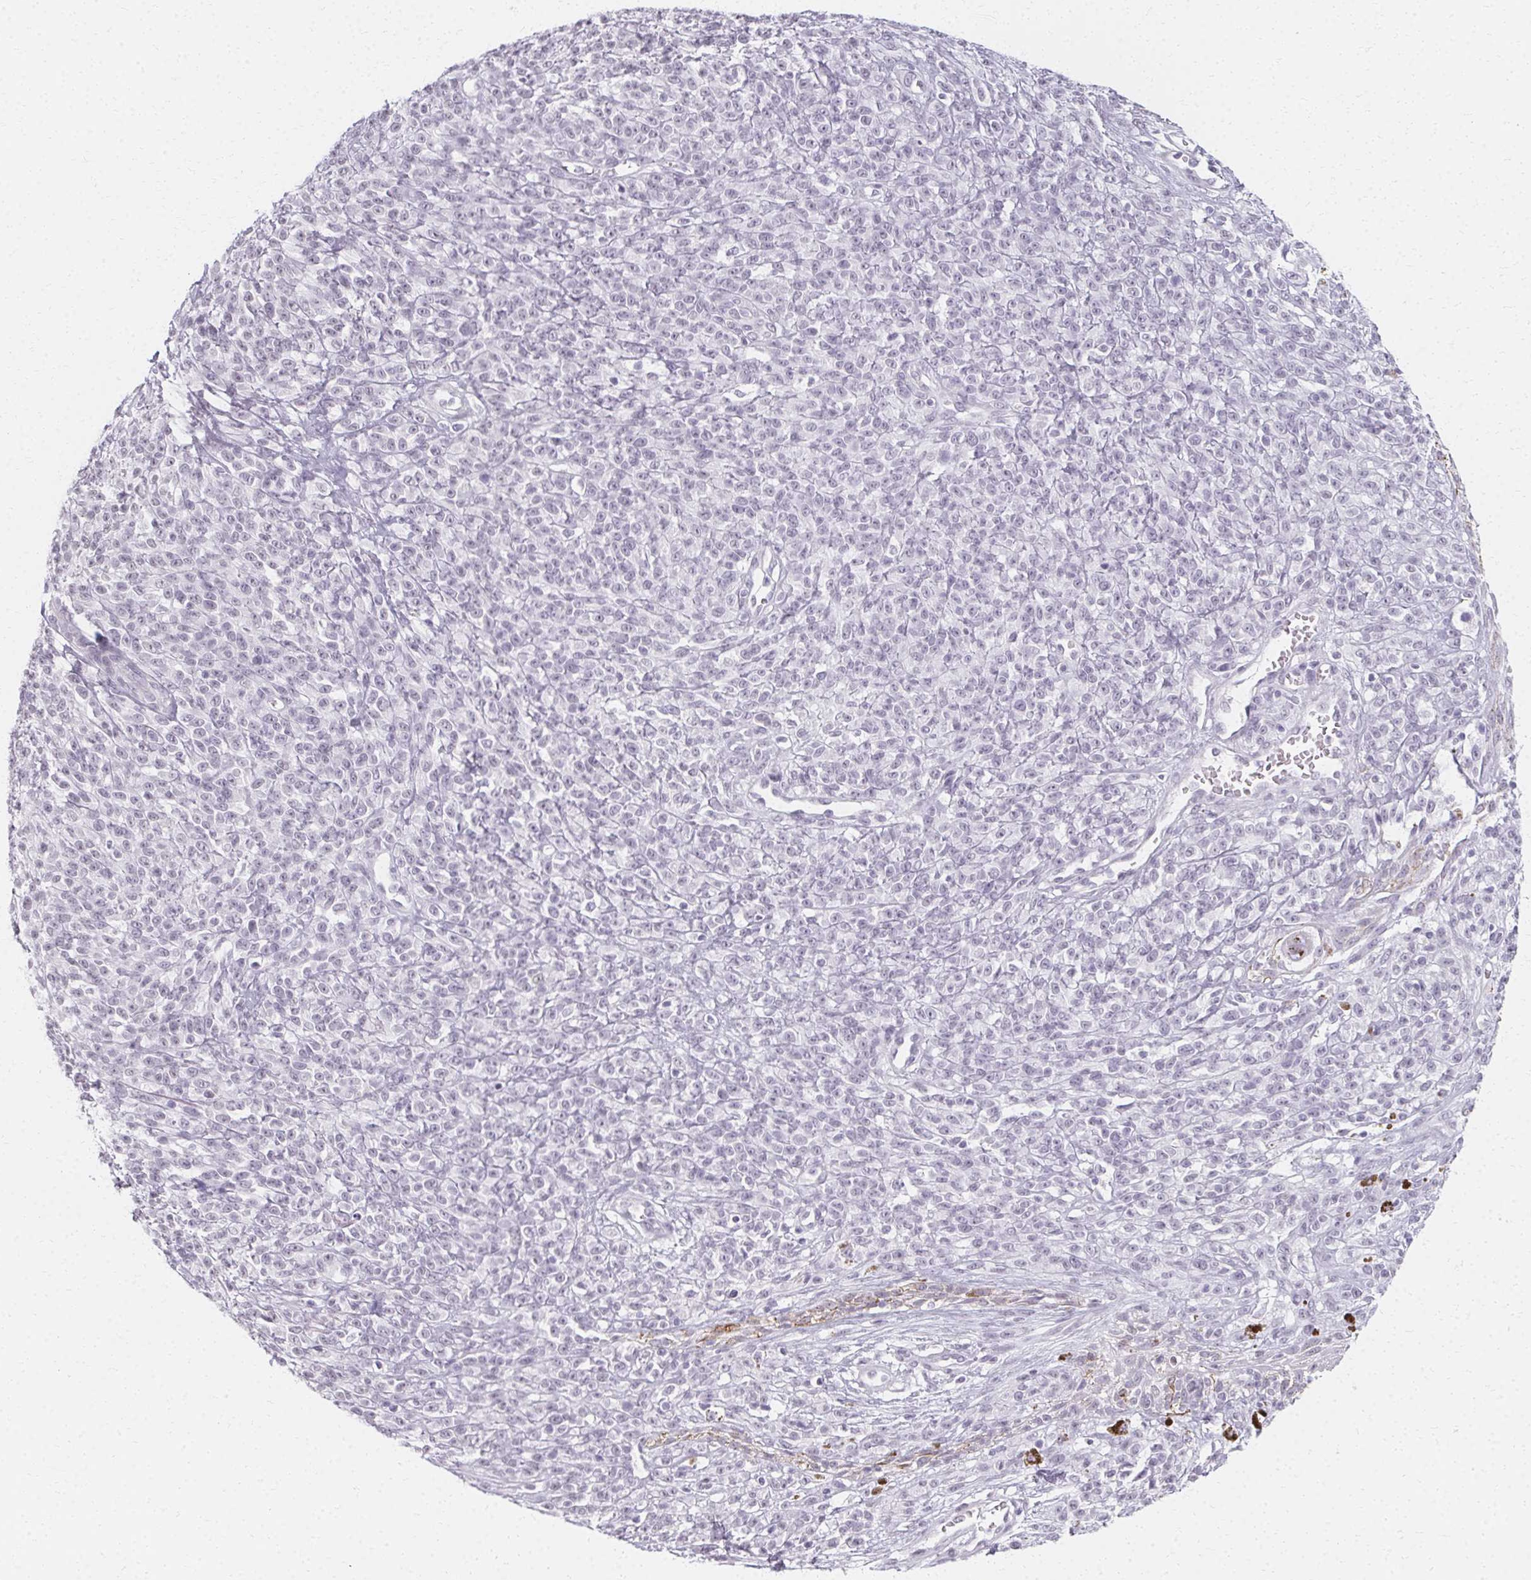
{"staining": {"intensity": "negative", "quantity": "none", "location": "none"}, "tissue": "melanoma", "cell_type": "Tumor cells", "image_type": "cancer", "snomed": [{"axis": "morphology", "description": "Malignant melanoma, NOS"}, {"axis": "topography", "description": "Skin"}, {"axis": "topography", "description": "Skin of trunk"}], "caption": "The immunohistochemistry (IHC) histopathology image has no significant expression in tumor cells of melanoma tissue.", "gene": "SYNPR", "patient": {"sex": "male", "age": 74}}